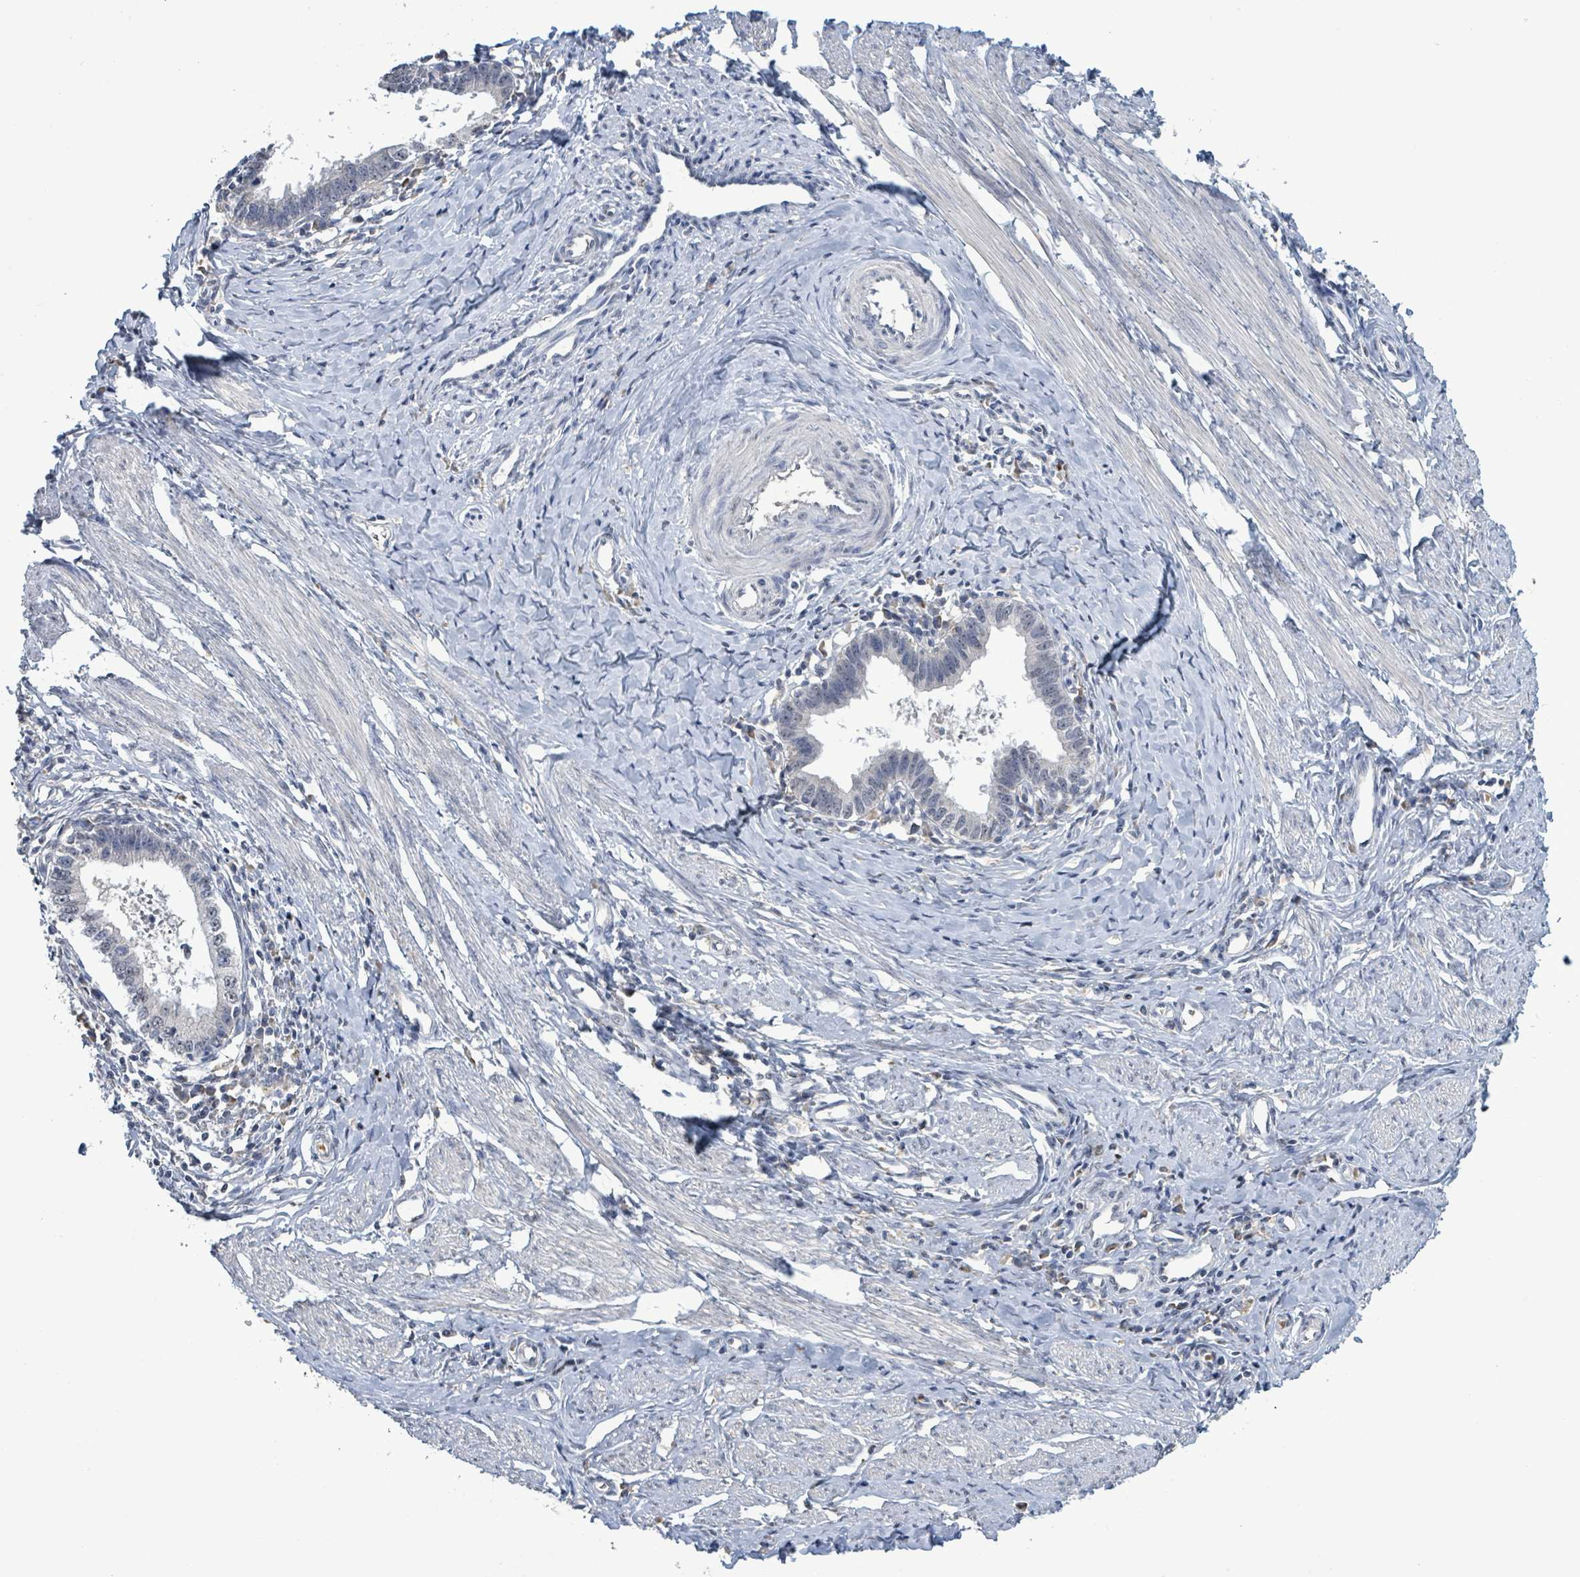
{"staining": {"intensity": "negative", "quantity": "none", "location": "none"}, "tissue": "cervical cancer", "cell_type": "Tumor cells", "image_type": "cancer", "snomed": [{"axis": "morphology", "description": "Adenocarcinoma, NOS"}, {"axis": "topography", "description": "Cervix"}], "caption": "An immunohistochemistry micrograph of adenocarcinoma (cervical) is shown. There is no staining in tumor cells of adenocarcinoma (cervical).", "gene": "SEBOX", "patient": {"sex": "female", "age": 36}}